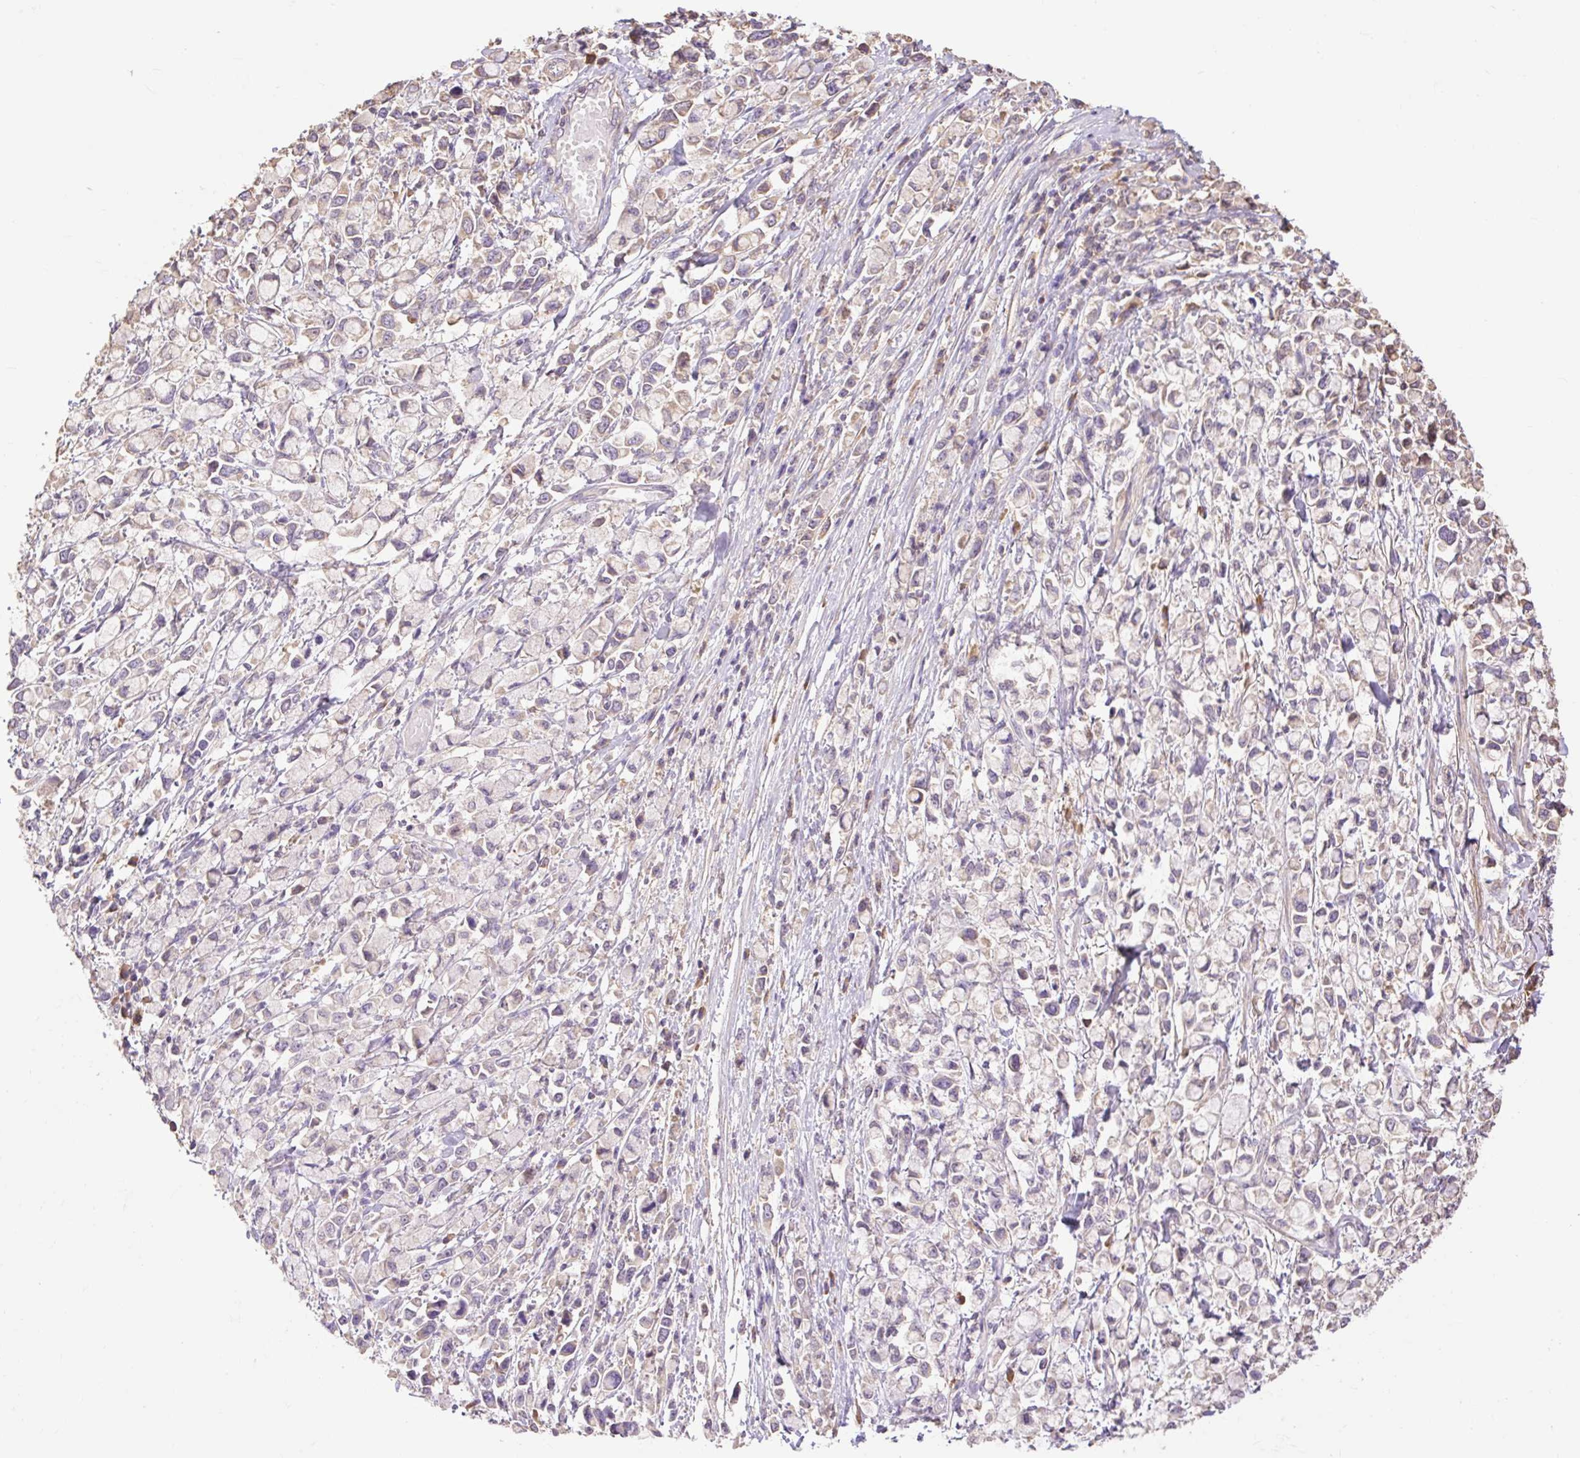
{"staining": {"intensity": "negative", "quantity": "none", "location": "none"}, "tissue": "stomach cancer", "cell_type": "Tumor cells", "image_type": "cancer", "snomed": [{"axis": "morphology", "description": "Adenocarcinoma, NOS"}, {"axis": "topography", "description": "Stomach"}], "caption": "The image shows no staining of tumor cells in stomach cancer. Nuclei are stained in blue.", "gene": "DESI1", "patient": {"sex": "female", "age": 81}}